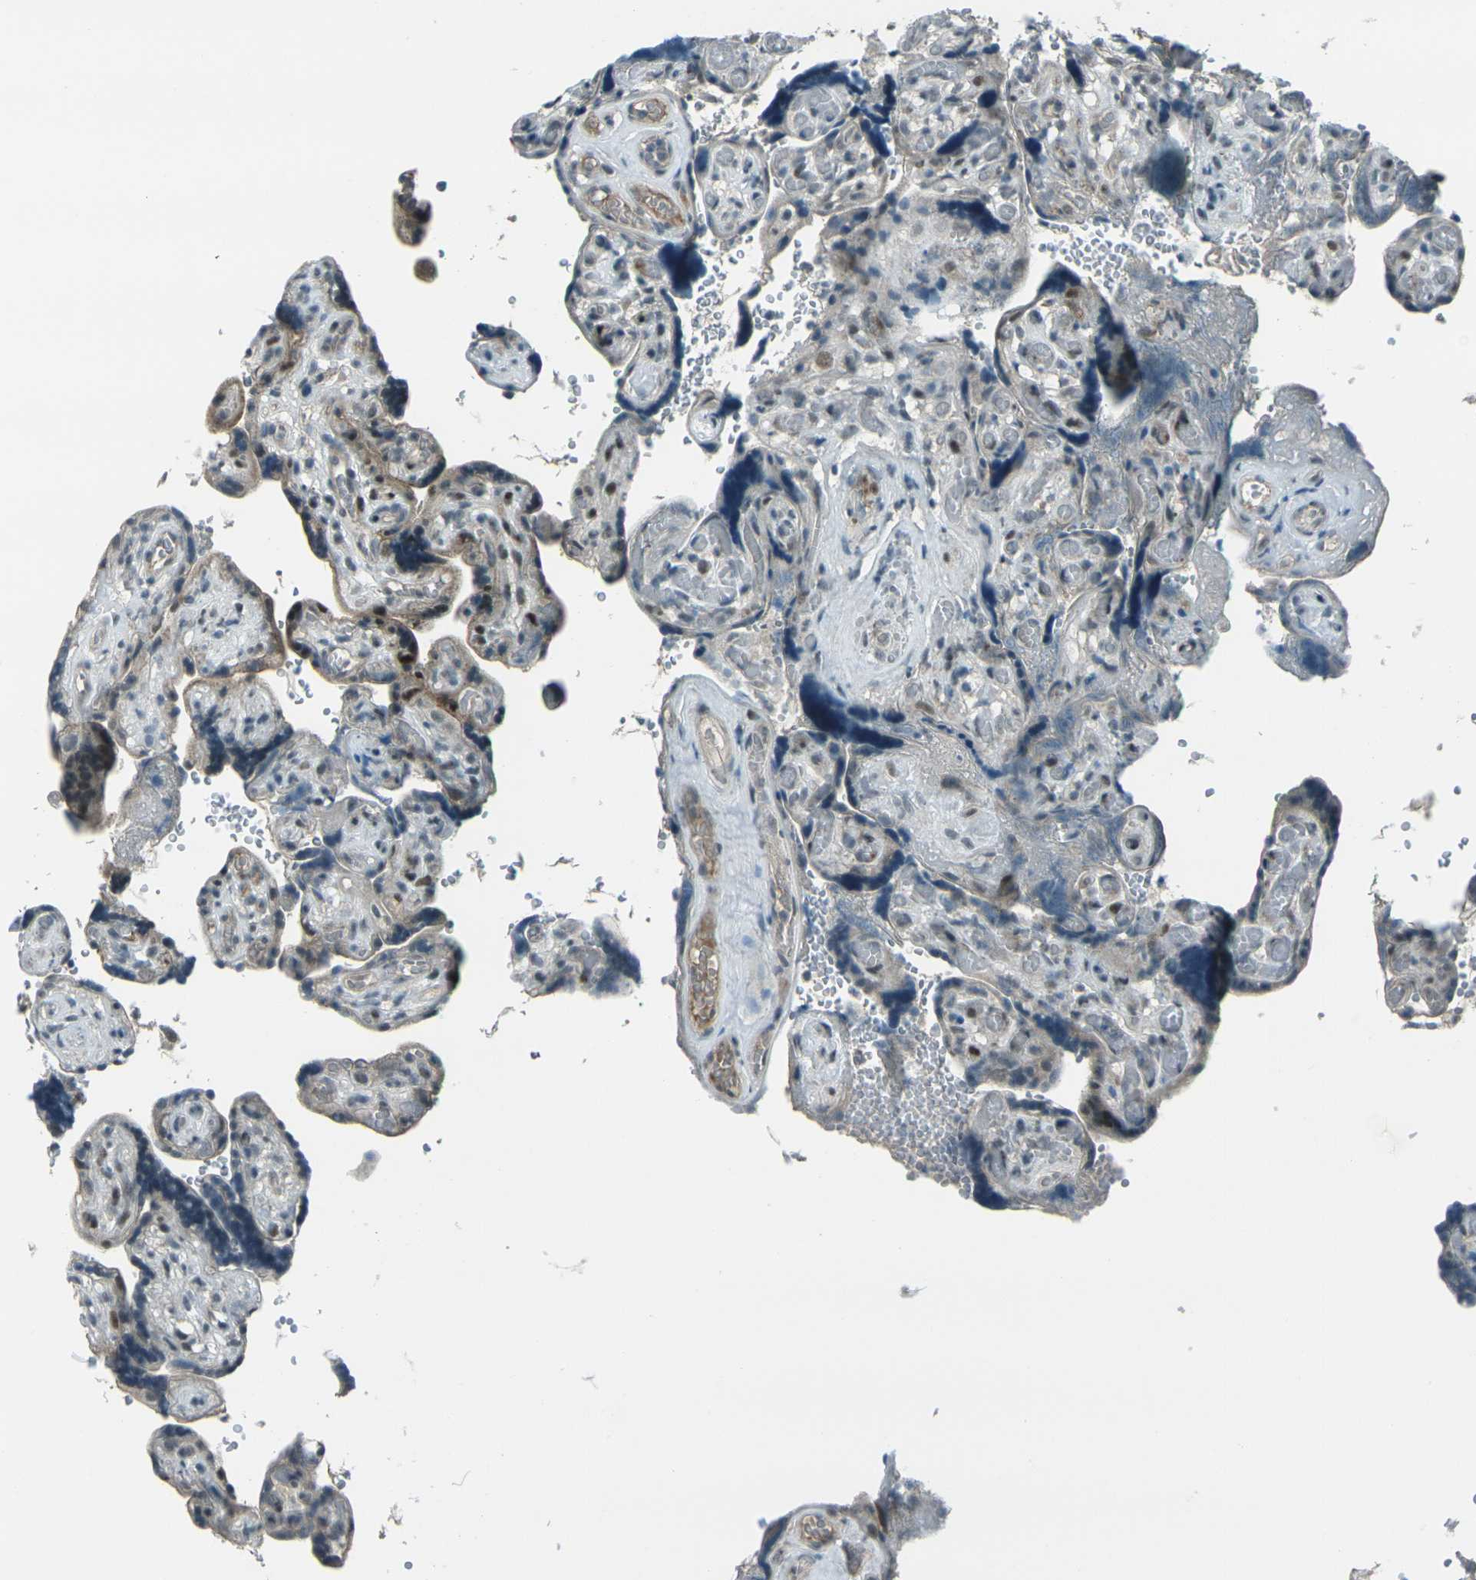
{"staining": {"intensity": "moderate", "quantity": "25%-75%", "location": "cytoplasmic/membranous,nuclear"}, "tissue": "placenta", "cell_type": "Decidual cells", "image_type": "normal", "snomed": [{"axis": "morphology", "description": "Normal tissue, NOS"}, {"axis": "topography", "description": "Placenta"}], "caption": "Immunohistochemistry image of benign placenta stained for a protein (brown), which displays medium levels of moderate cytoplasmic/membranous,nuclear positivity in about 25%-75% of decidual cells.", "gene": "GPR19", "patient": {"sex": "female", "age": 30}}